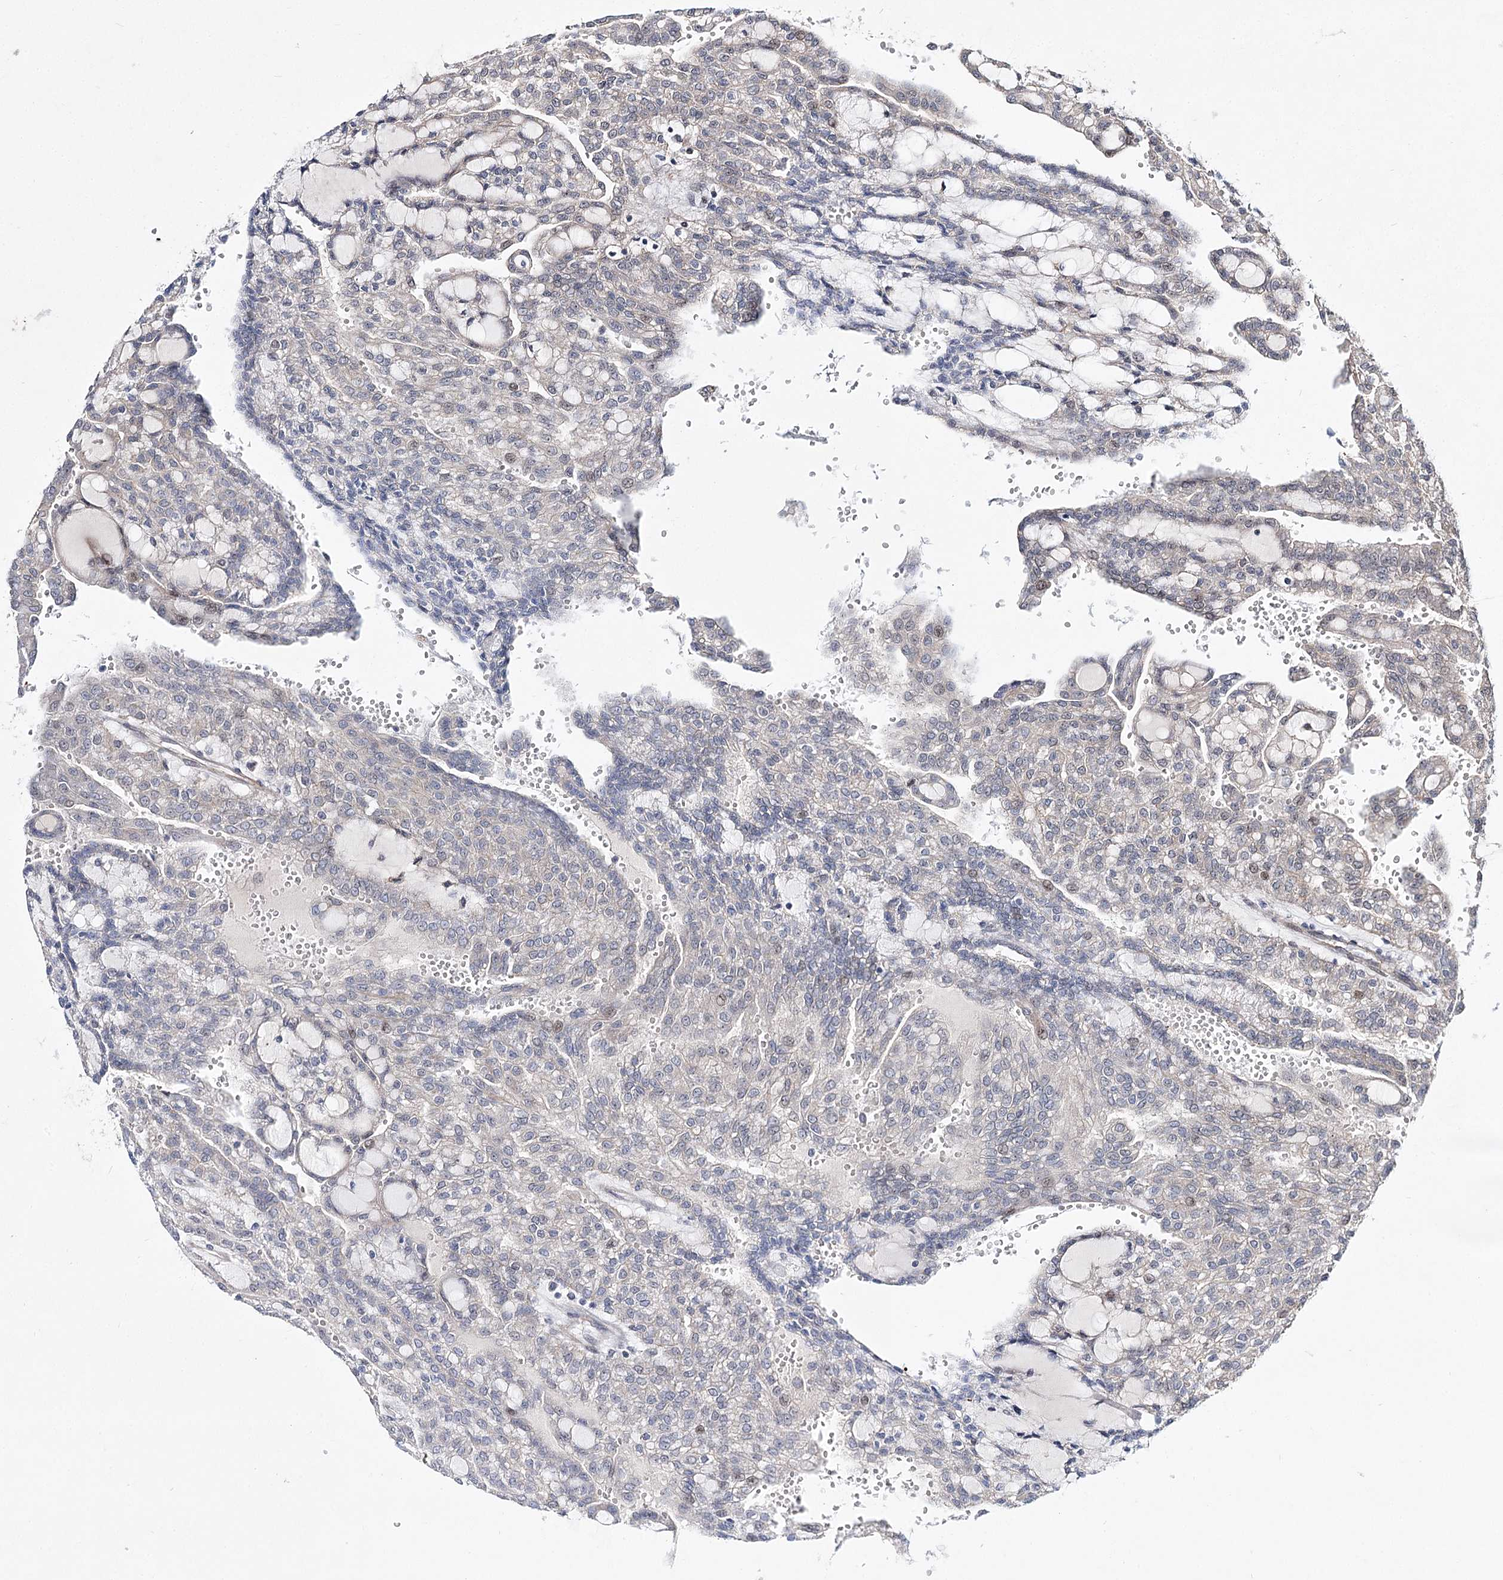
{"staining": {"intensity": "negative", "quantity": "none", "location": "none"}, "tissue": "renal cancer", "cell_type": "Tumor cells", "image_type": "cancer", "snomed": [{"axis": "morphology", "description": "Adenocarcinoma, NOS"}, {"axis": "topography", "description": "Kidney"}], "caption": "Human renal cancer stained for a protein using immunohistochemistry (IHC) displays no staining in tumor cells.", "gene": "ARHGAP32", "patient": {"sex": "male", "age": 63}}